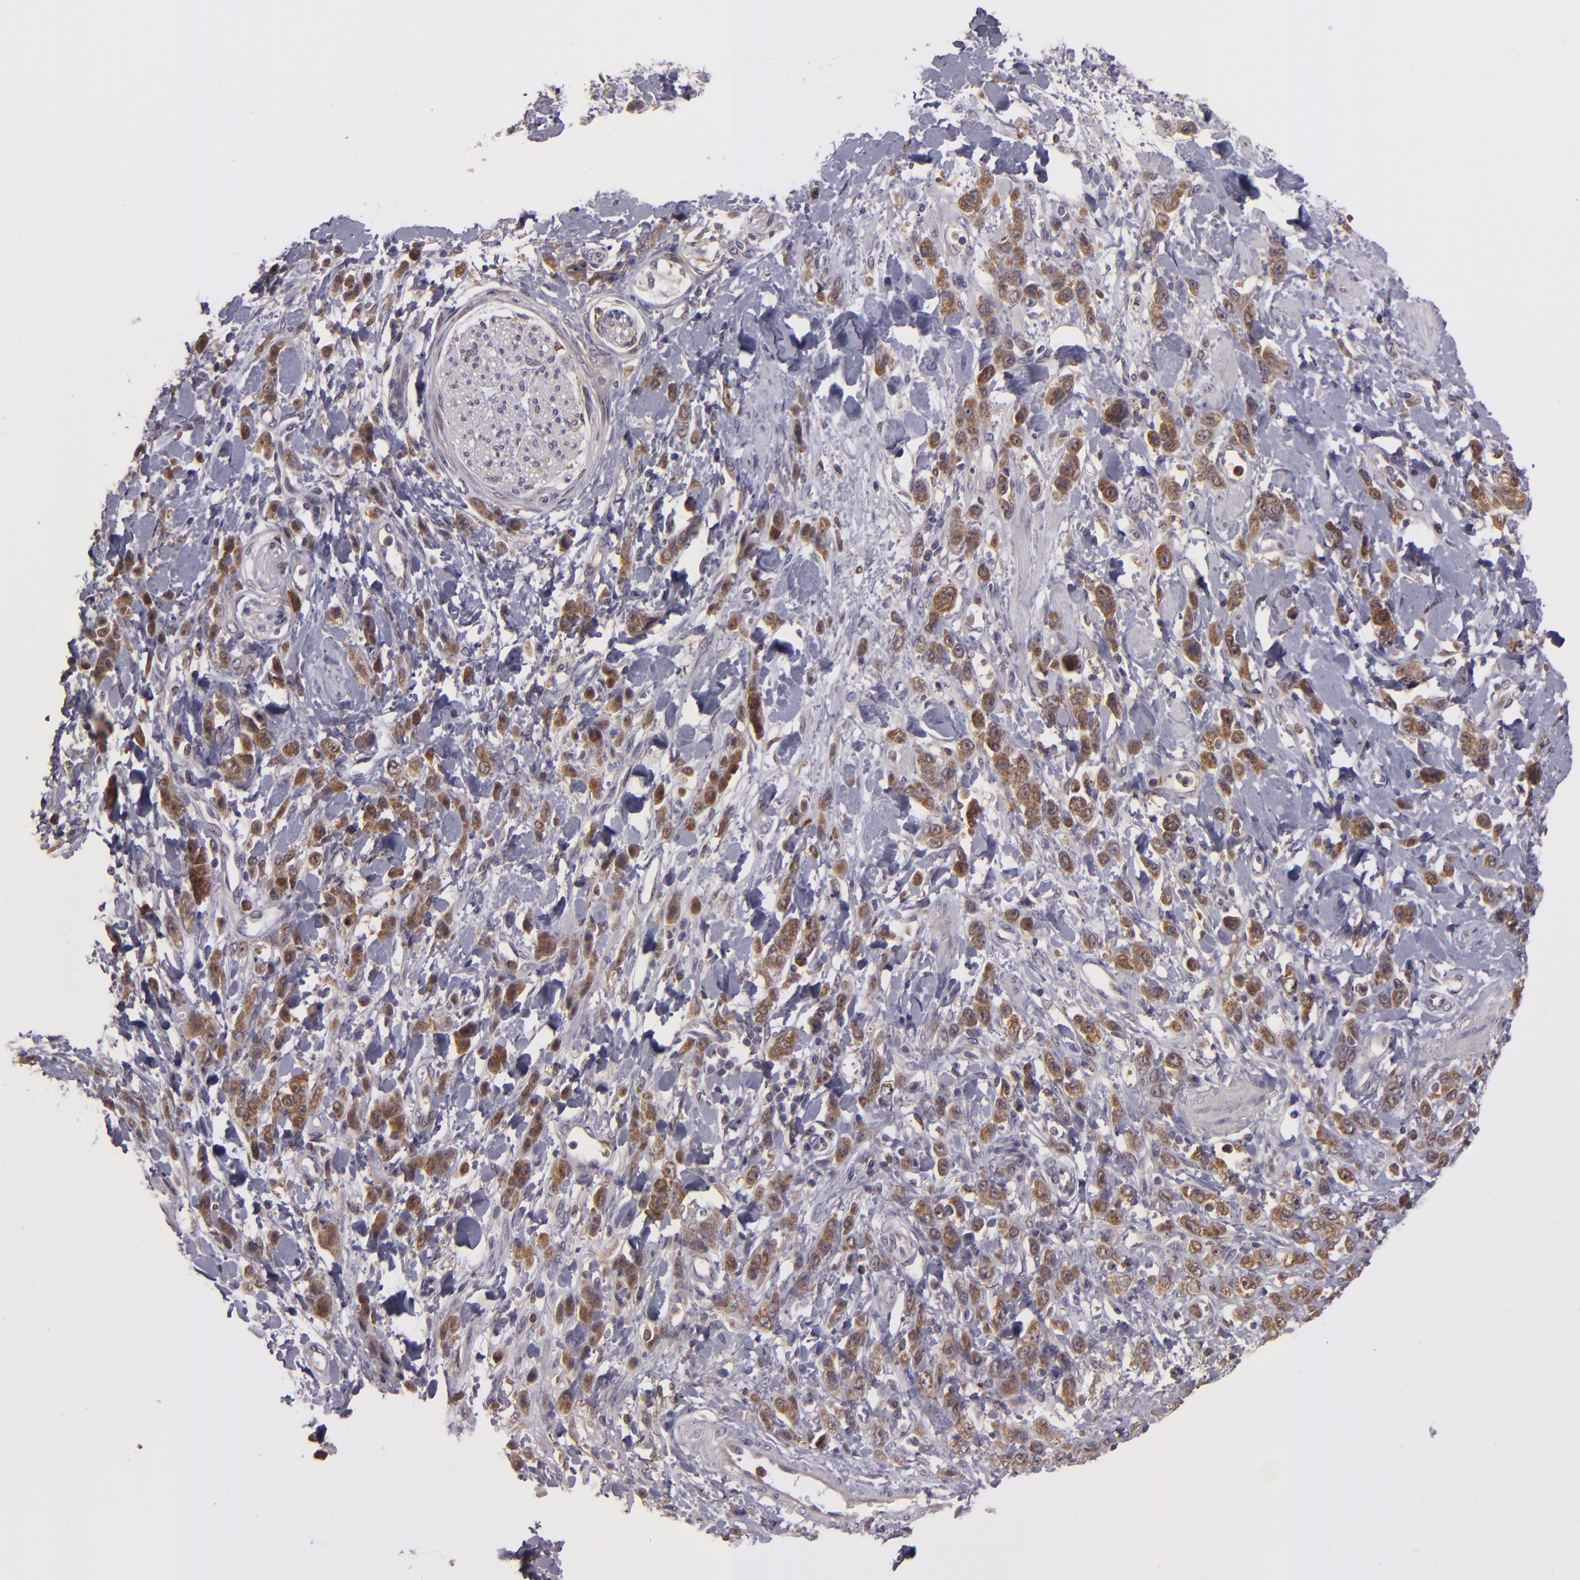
{"staining": {"intensity": "moderate", "quantity": ">75%", "location": "cytoplasmic/membranous"}, "tissue": "stomach cancer", "cell_type": "Tumor cells", "image_type": "cancer", "snomed": [{"axis": "morphology", "description": "Normal tissue, NOS"}, {"axis": "morphology", "description": "Adenocarcinoma, NOS"}, {"axis": "topography", "description": "Stomach"}], "caption": "Protein staining of stomach cancer tissue displays moderate cytoplasmic/membranous expression in approximately >75% of tumor cells. (Brightfield microscopy of DAB IHC at high magnification).", "gene": "FHIT", "patient": {"sex": "male", "age": 82}}